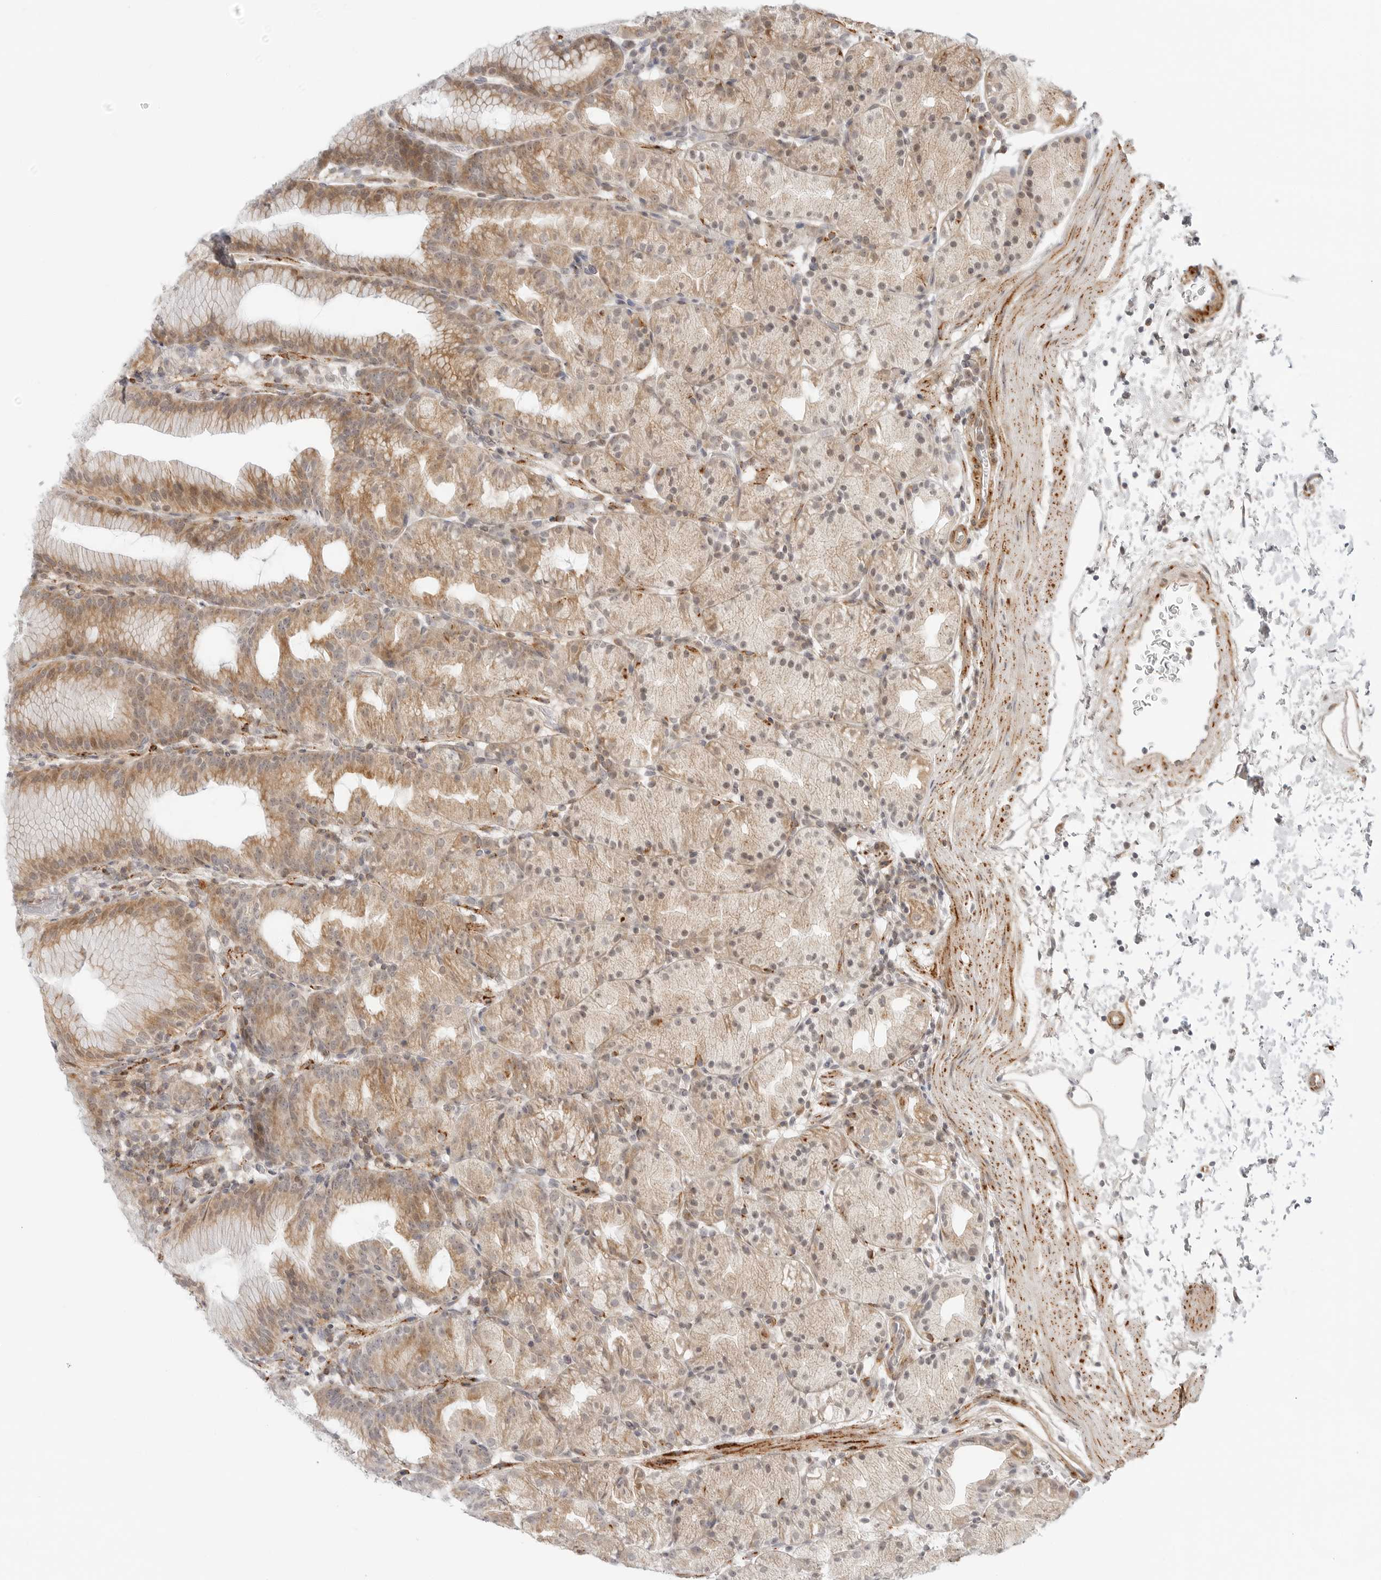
{"staining": {"intensity": "moderate", "quantity": "25%-75%", "location": "cytoplasmic/membranous"}, "tissue": "stomach", "cell_type": "Glandular cells", "image_type": "normal", "snomed": [{"axis": "morphology", "description": "Normal tissue, NOS"}, {"axis": "topography", "description": "Stomach, upper"}], "caption": "The photomicrograph displays immunohistochemical staining of benign stomach. There is moderate cytoplasmic/membranous expression is seen in about 25%-75% of glandular cells.", "gene": "C1QTNF1", "patient": {"sex": "male", "age": 48}}